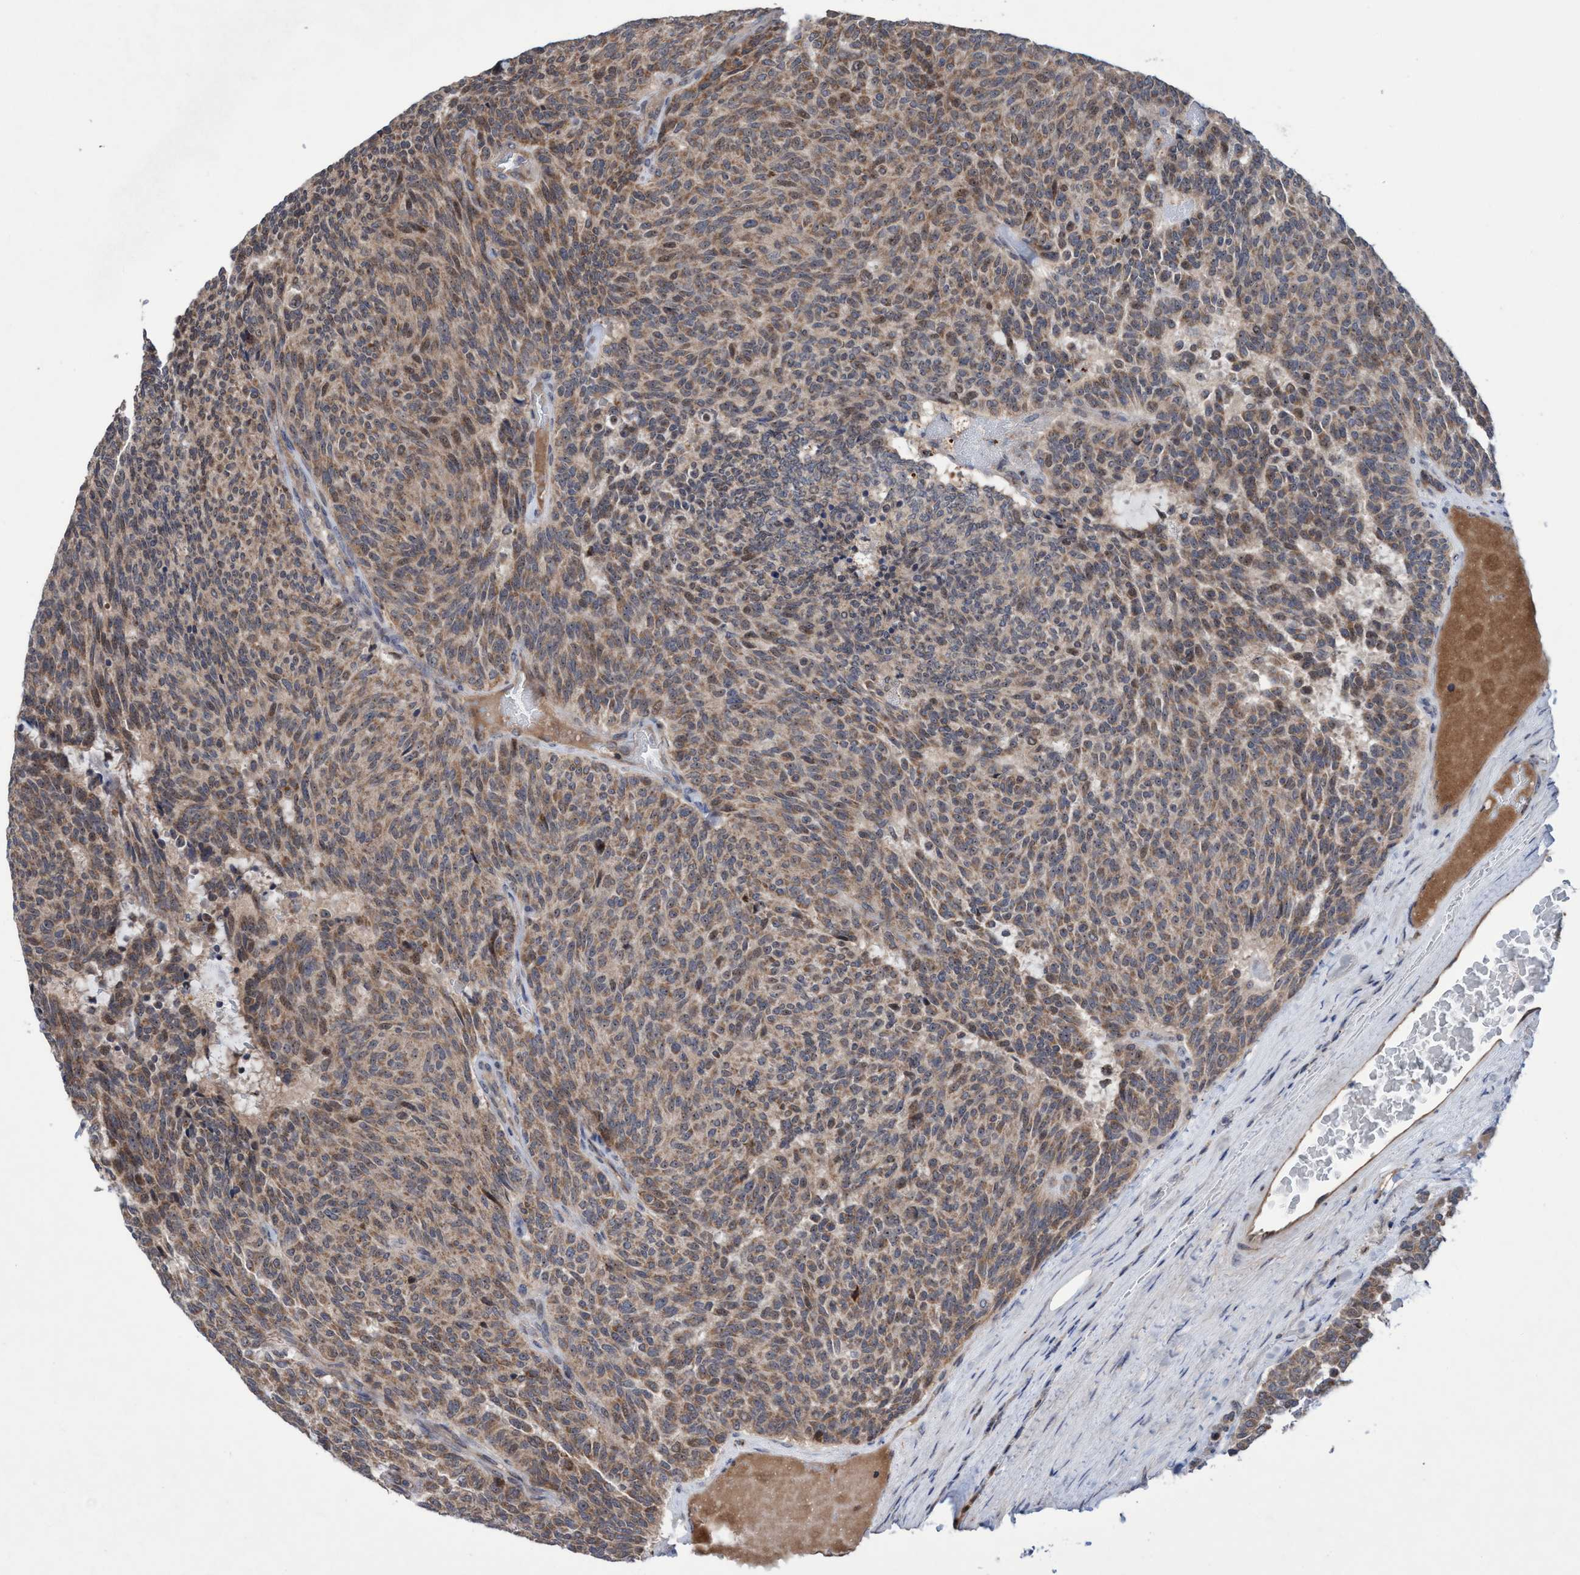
{"staining": {"intensity": "moderate", "quantity": ">75%", "location": "cytoplasmic/membranous,nuclear"}, "tissue": "carcinoid", "cell_type": "Tumor cells", "image_type": "cancer", "snomed": [{"axis": "morphology", "description": "Carcinoid, malignant, NOS"}, {"axis": "topography", "description": "Pancreas"}], "caption": "Immunohistochemical staining of carcinoid displays moderate cytoplasmic/membranous and nuclear protein expression in approximately >75% of tumor cells.", "gene": "P2RY14", "patient": {"sex": "female", "age": 54}}